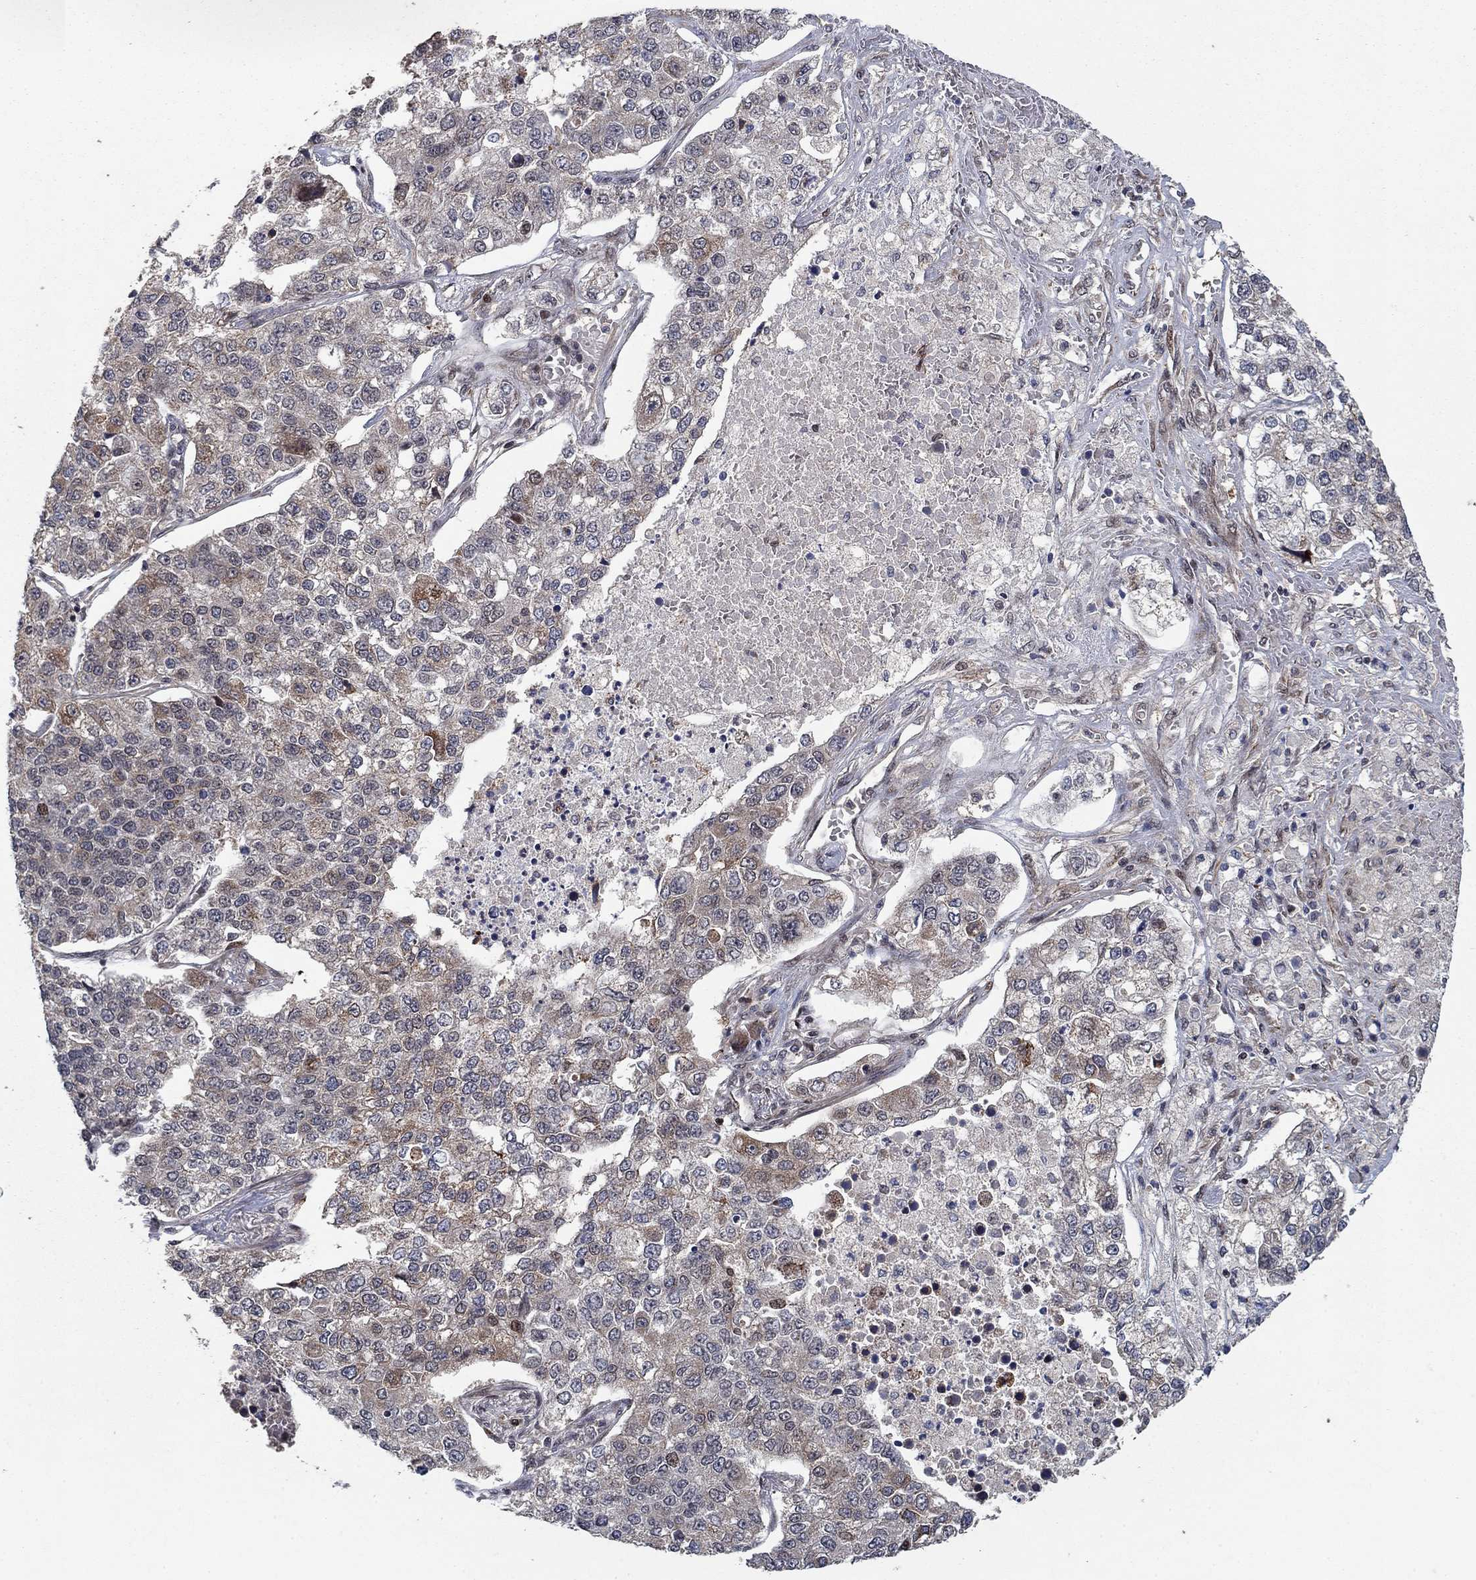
{"staining": {"intensity": "moderate", "quantity": "<25%", "location": "cytoplasmic/membranous"}, "tissue": "lung cancer", "cell_type": "Tumor cells", "image_type": "cancer", "snomed": [{"axis": "morphology", "description": "Adenocarcinoma, NOS"}, {"axis": "topography", "description": "Lung"}], "caption": "A photomicrograph of lung cancer stained for a protein shows moderate cytoplasmic/membranous brown staining in tumor cells. Using DAB (3,3'-diaminobenzidine) (brown) and hematoxylin (blue) stains, captured at high magnification using brightfield microscopy.", "gene": "PRICKLE4", "patient": {"sex": "male", "age": 49}}